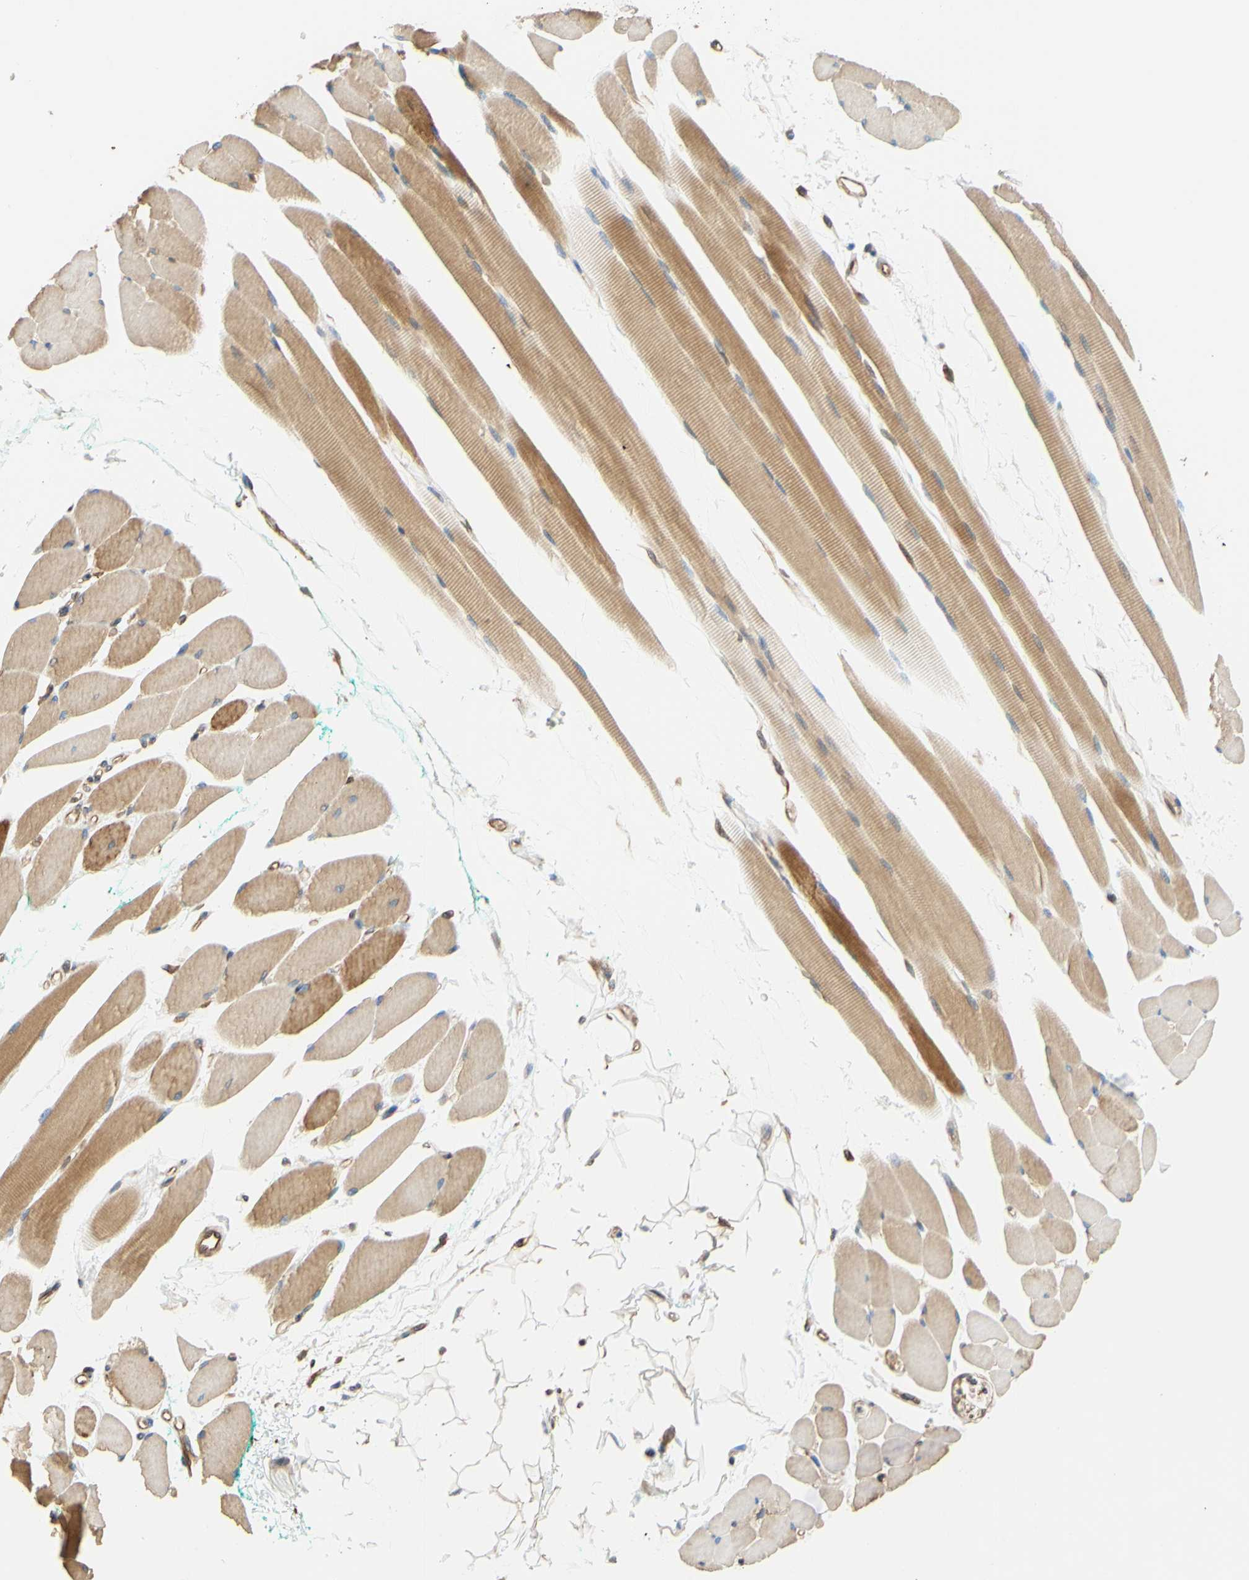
{"staining": {"intensity": "moderate", "quantity": "25%-75%", "location": "cytoplasmic/membranous"}, "tissue": "skeletal muscle", "cell_type": "Myocytes", "image_type": "normal", "snomed": [{"axis": "morphology", "description": "Normal tissue, NOS"}, {"axis": "topography", "description": "Skeletal muscle"}, {"axis": "topography", "description": "Oral tissue"}, {"axis": "topography", "description": "Peripheral nerve tissue"}], "caption": "Myocytes display moderate cytoplasmic/membranous staining in about 25%-75% of cells in normal skeletal muscle. The protein is stained brown, and the nuclei are stained in blue (DAB (3,3'-diaminobenzidine) IHC with brightfield microscopy, high magnification).", "gene": "ENDOD1", "patient": {"sex": "female", "age": 84}}